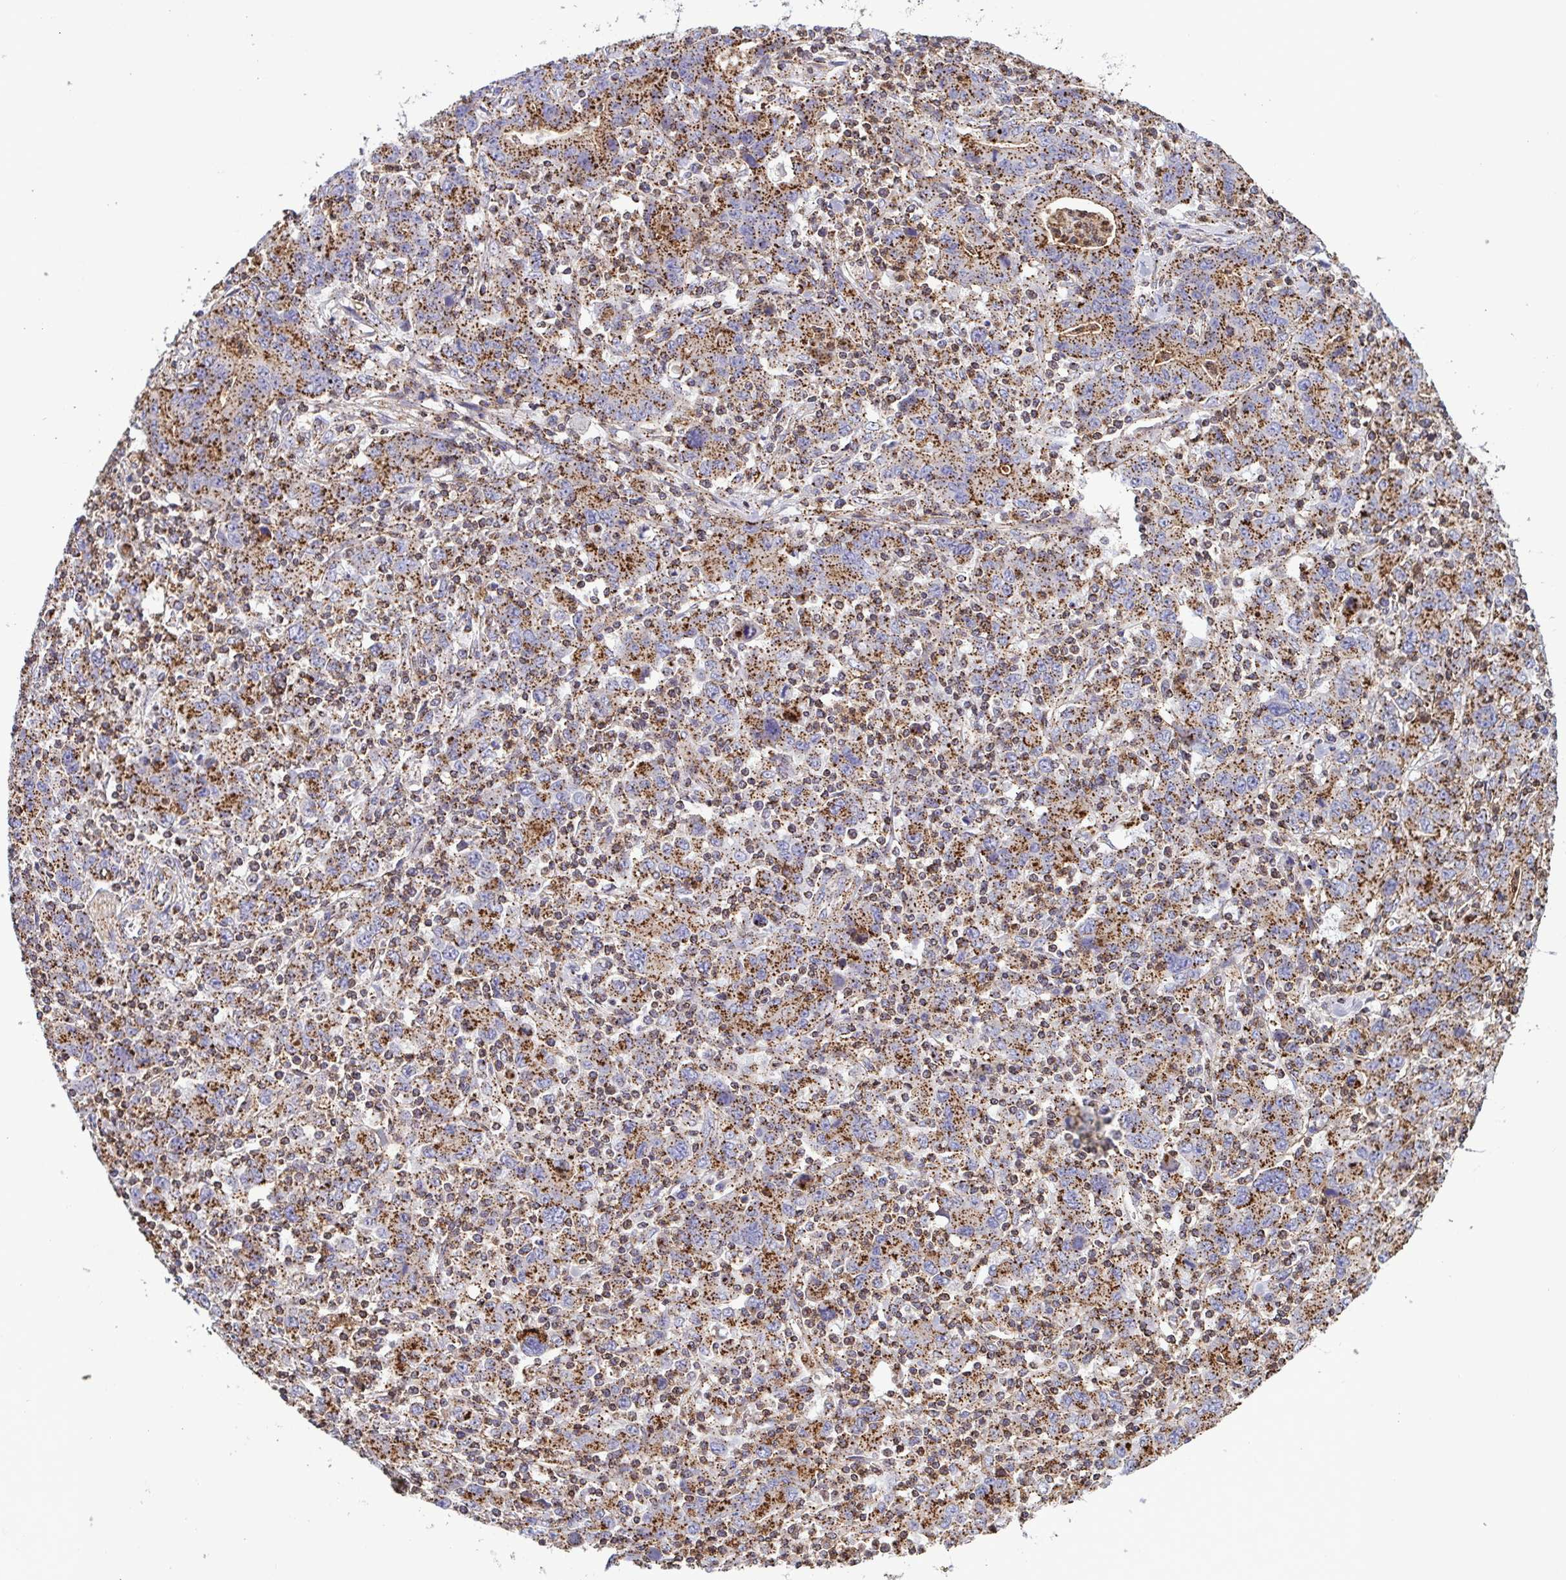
{"staining": {"intensity": "moderate", "quantity": ">75%", "location": "cytoplasmic/membranous"}, "tissue": "stomach cancer", "cell_type": "Tumor cells", "image_type": "cancer", "snomed": [{"axis": "morphology", "description": "Adenocarcinoma, NOS"}, {"axis": "topography", "description": "Stomach, upper"}], "caption": "Protein staining shows moderate cytoplasmic/membranous expression in about >75% of tumor cells in stomach cancer (adenocarcinoma). (IHC, brightfield microscopy, high magnification).", "gene": "CHMP1B", "patient": {"sex": "male", "age": 69}}